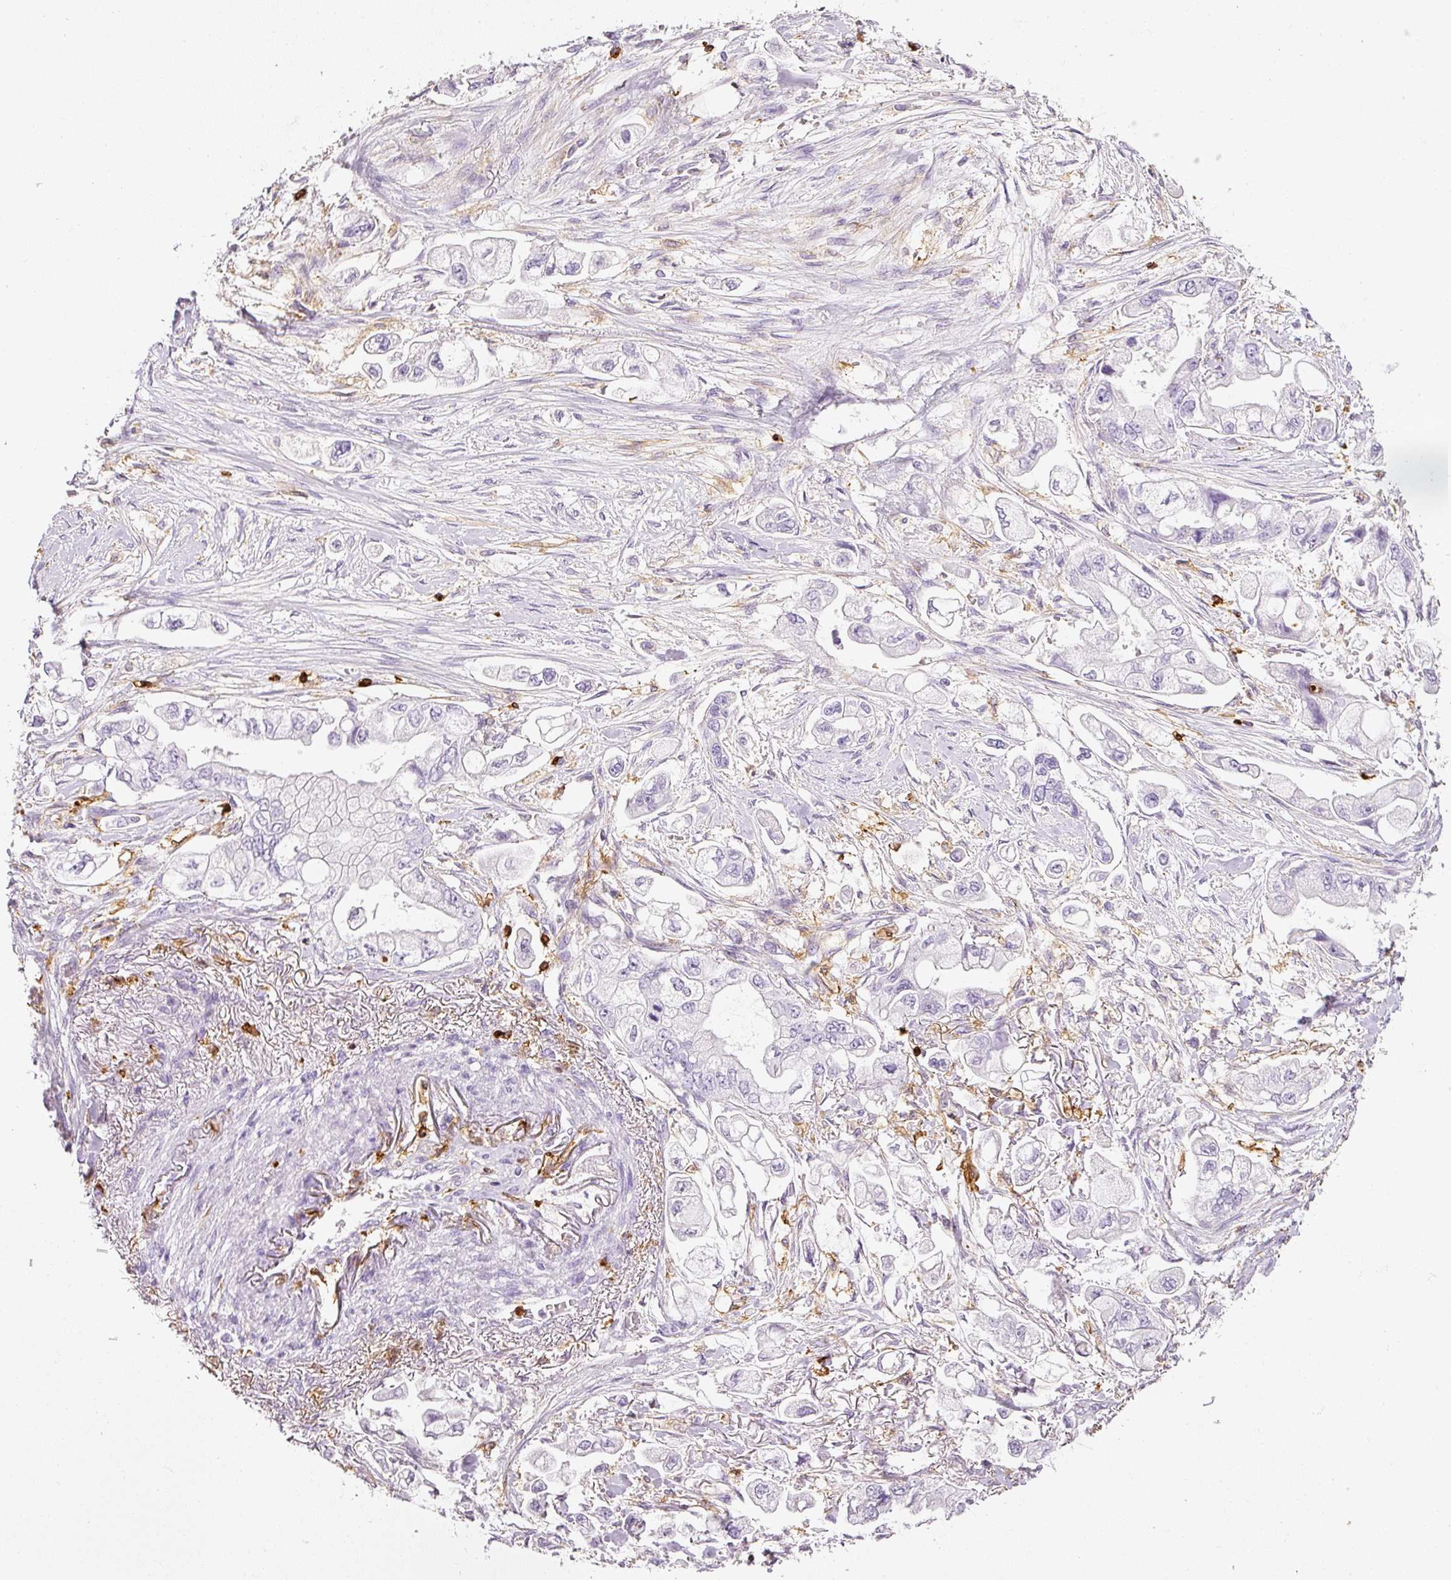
{"staining": {"intensity": "negative", "quantity": "none", "location": "none"}, "tissue": "stomach cancer", "cell_type": "Tumor cells", "image_type": "cancer", "snomed": [{"axis": "morphology", "description": "Adenocarcinoma, NOS"}, {"axis": "topography", "description": "Stomach"}], "caption": "Stomach adenocarcinoma was stained to show a protein in brown. There is no significant staining in tumor cells.", "gene": "EVL", "patient": {"sex": "male", "age": 62}}